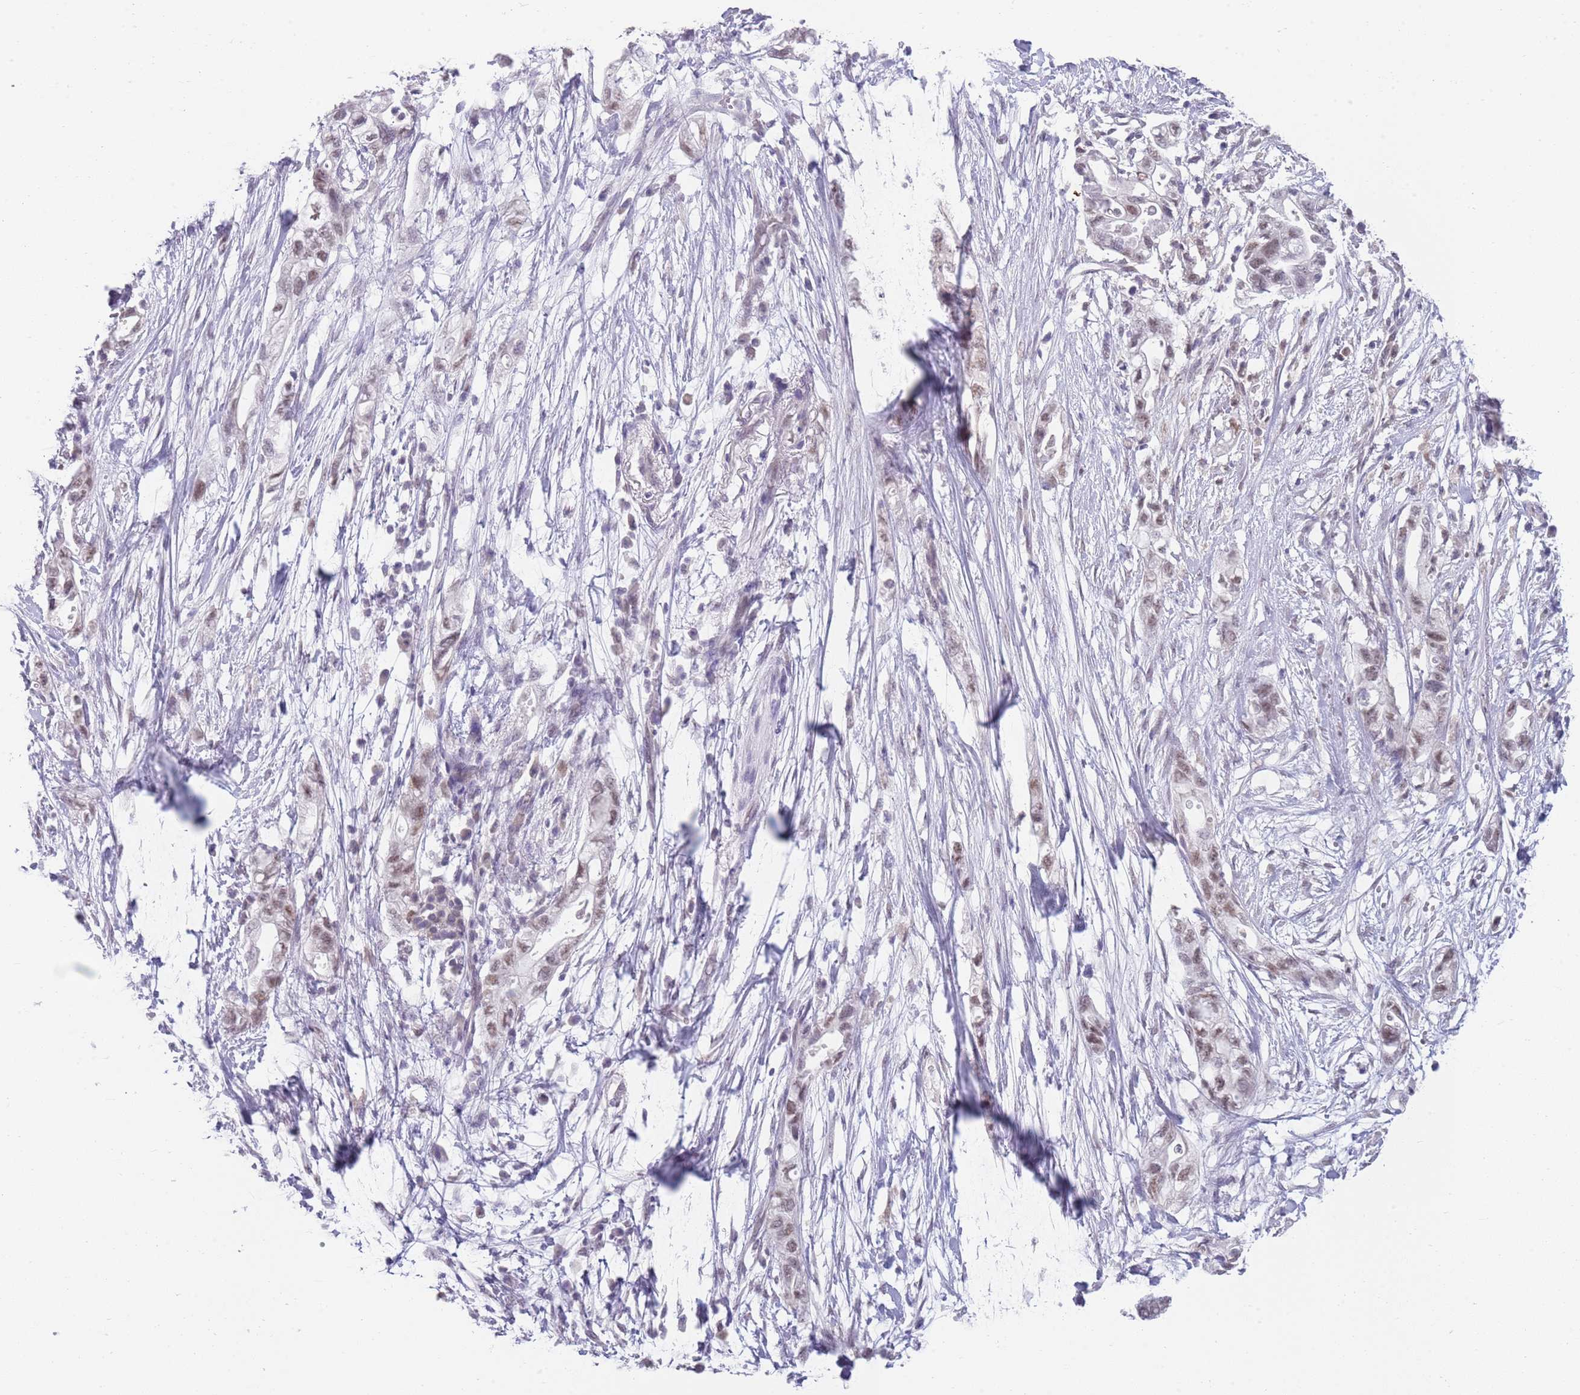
{"staining": {"intensity": "weak", "quantity": "<25%", "location": "nuclear"}, "tissue": "pancreatic cancer", "cell_type": "Tumor cells", "image_type": "cancer", "snomed": [{"axis": "morphology", "description": "Adenocarcinoma, NOS"}, {"axis": "topography", "description": "Pancreas"}], "caption": "Protein analysis of pancreatic adenocarcinoma shows no significant positivity in tumor cells. (DAB IHC visualized using brightfield microscopy, high magnification).", "gene": "SEPHS2", "patient": {"sex": "female", "age": 72}}